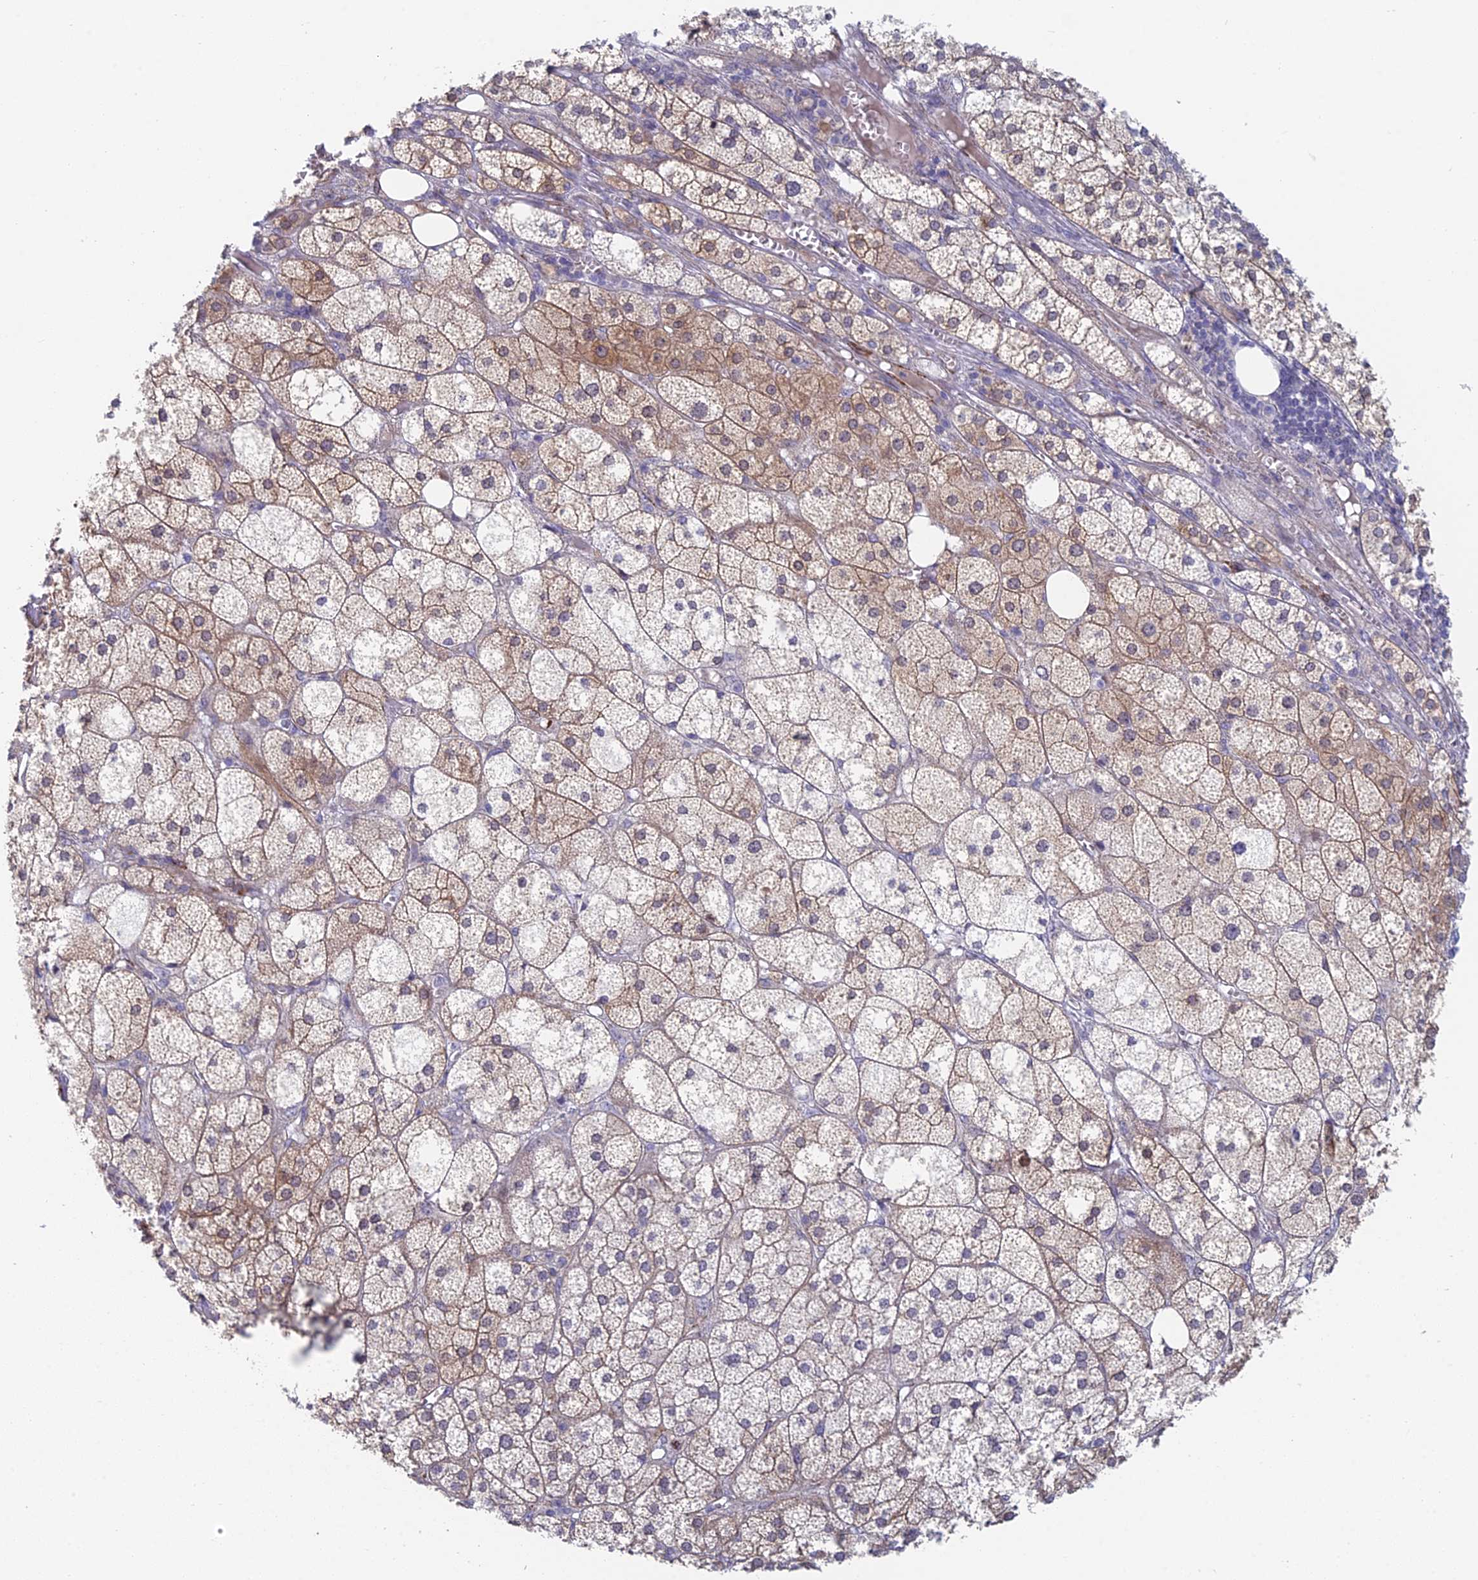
{"staining": {"intensity": "moderate", "quantity": "25%-75%", "location": "cytoplasmic/membranous,nuclear"}, "tissue": "adrenal gland", "cell_type": "Glandular cells", "image_type": "normal", "snomed": [{"axis": "morphology", "description": "Normal tissue, NOS"}, {"axis": "topography", "description": "Adrenal gland"}], "caption": "Immunohistochemical staining of normal adrenal gland demonstrates 25%-75% levels of moderate cytoplasmic/membranous,nuclear protein positivity in approximately 25%-75% of glandular cells. (DAB (3,3'-diaminobenzidine) IHC, brown staining for protein, blue staining for nuclei).", "gene": "PPP1R26", "patient": {"sex": "female", "age": 61}}